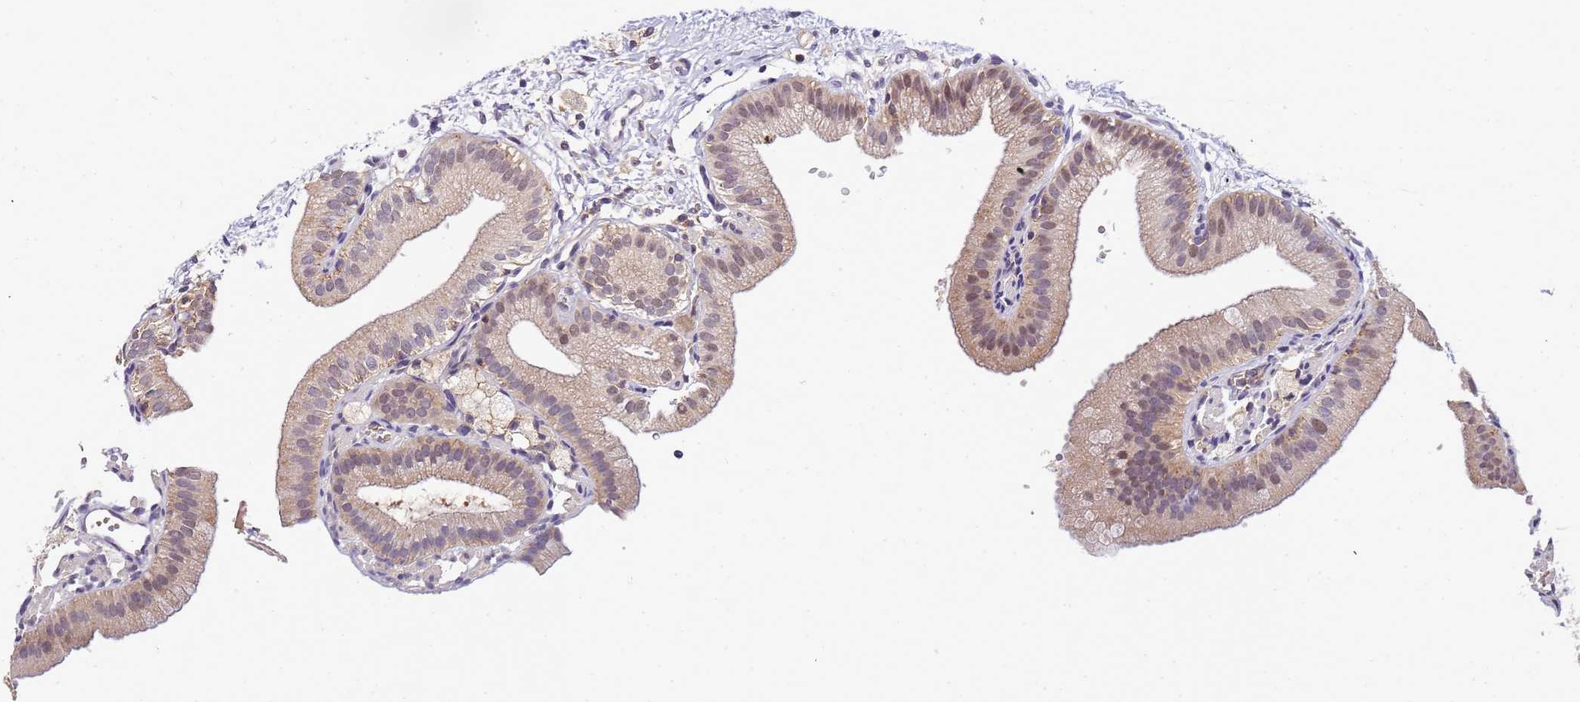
{"staining": {"intensity": "moderate", "quantity": "<25%", "location": "cytoplasmic/membranous,nuclear"}, "tissue": "gallbladder", "cell_type": "Glandular cells", "image_type": "normal", "snomed": [{"axis": "morphology", "description": "Normal tissue, NOS"}, {"axis": "topography", "description": "Gallbladder"}], "caption": "Brown immunohistochemical staining in benign human gallbladder shows moderate cytoplasmic/membranous,nuclear staining in about <25% of glandular cells.", "gene": "CD53", "patient": {"sex": "male", "age": 55}}